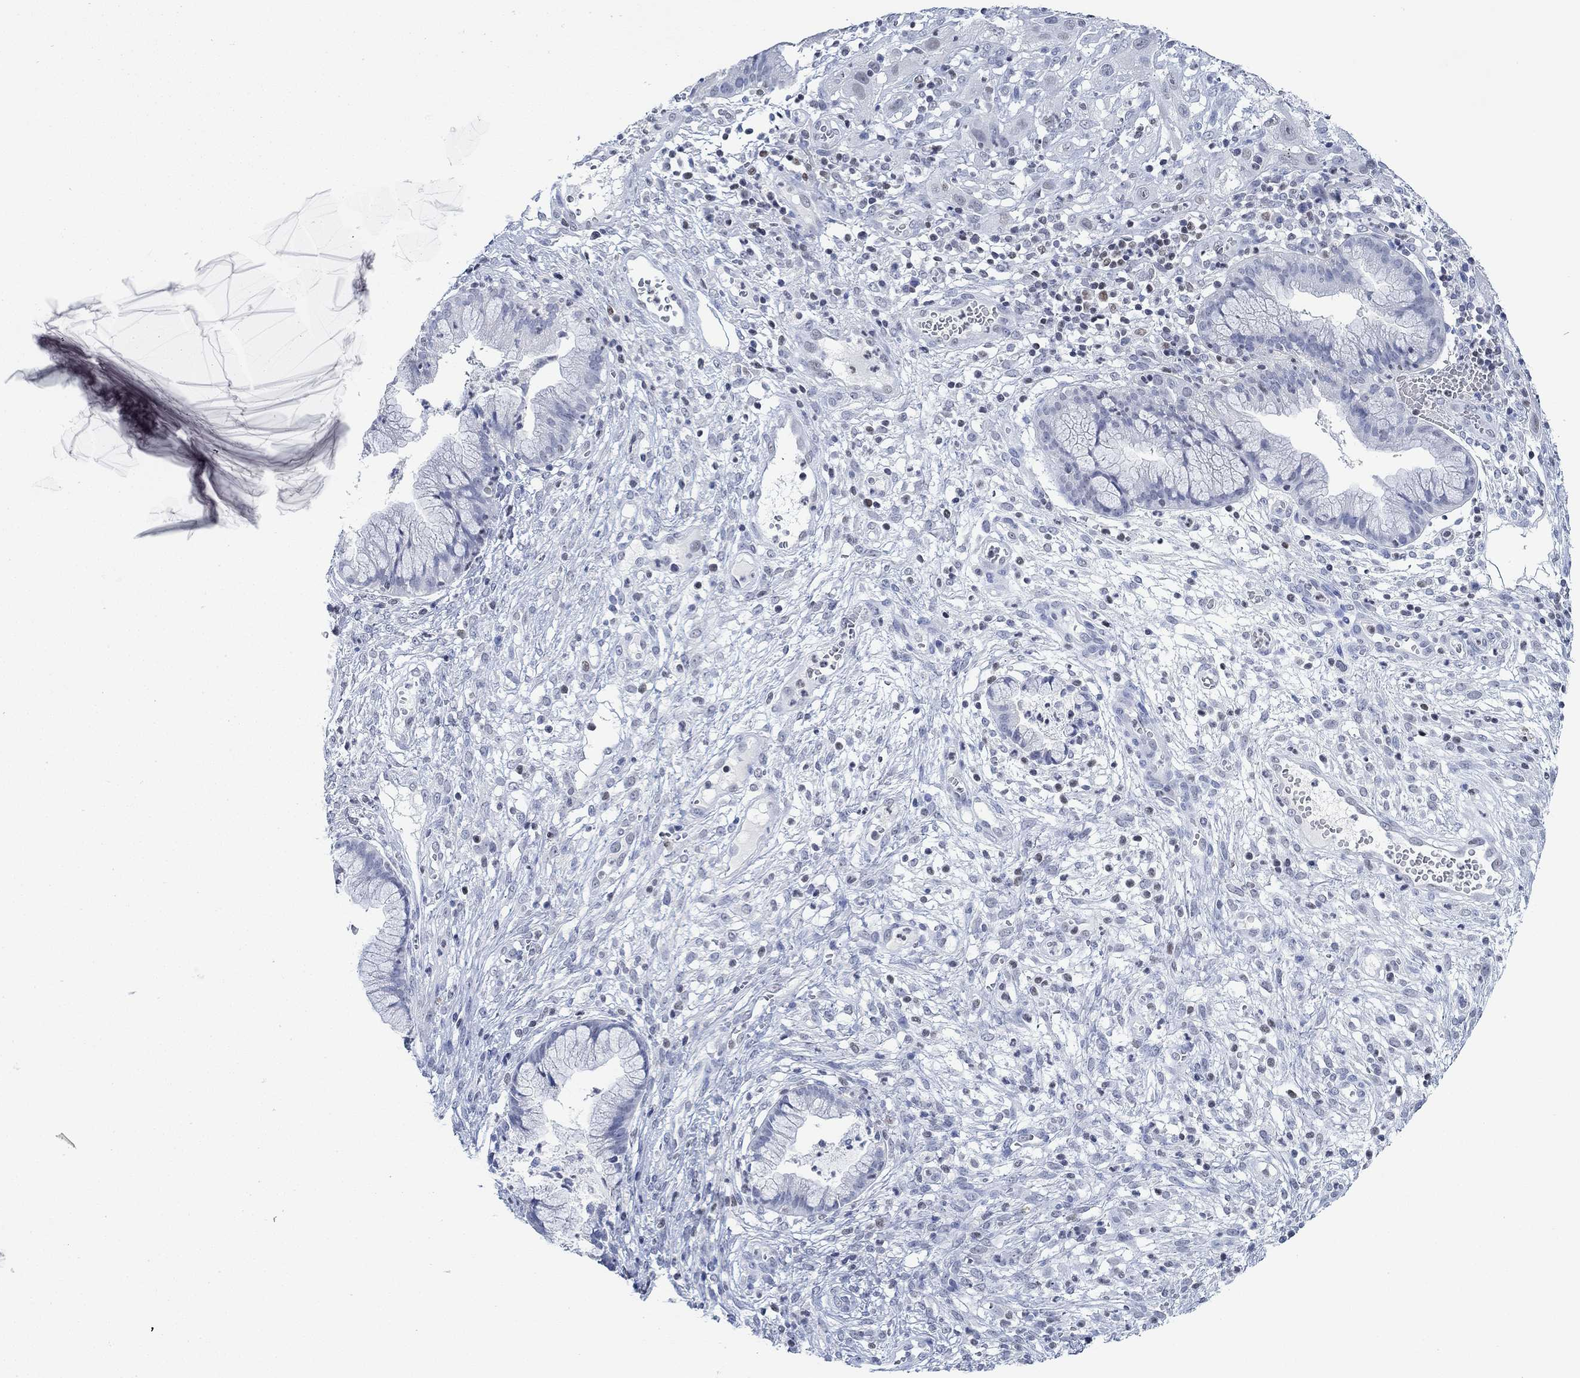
{"staining": {"intensity": "negative", "quantity": "none", "location": "none"}, "tissue": "cervical cancer", "cell_type": "Tumor cells", "image_type": "cancer", "snomed": [{"axis": "morphology", "description": "Squamous cell carcinoma, NOS"}, {"axis": "topography", "description": "Cervix"}], "caption": "A photomicrograph of cervical squamous cell carcinoma stained for a protein shows no brown staining in tumor cells. Brightfield microscopy of IHC stained with DAB (3,3'-diaminobenzidine) (brown) and hematoxylin (blue), captured at high magnification.", "gene": "PPP1R17", "patient": {"sex": "female", "age": 32}}